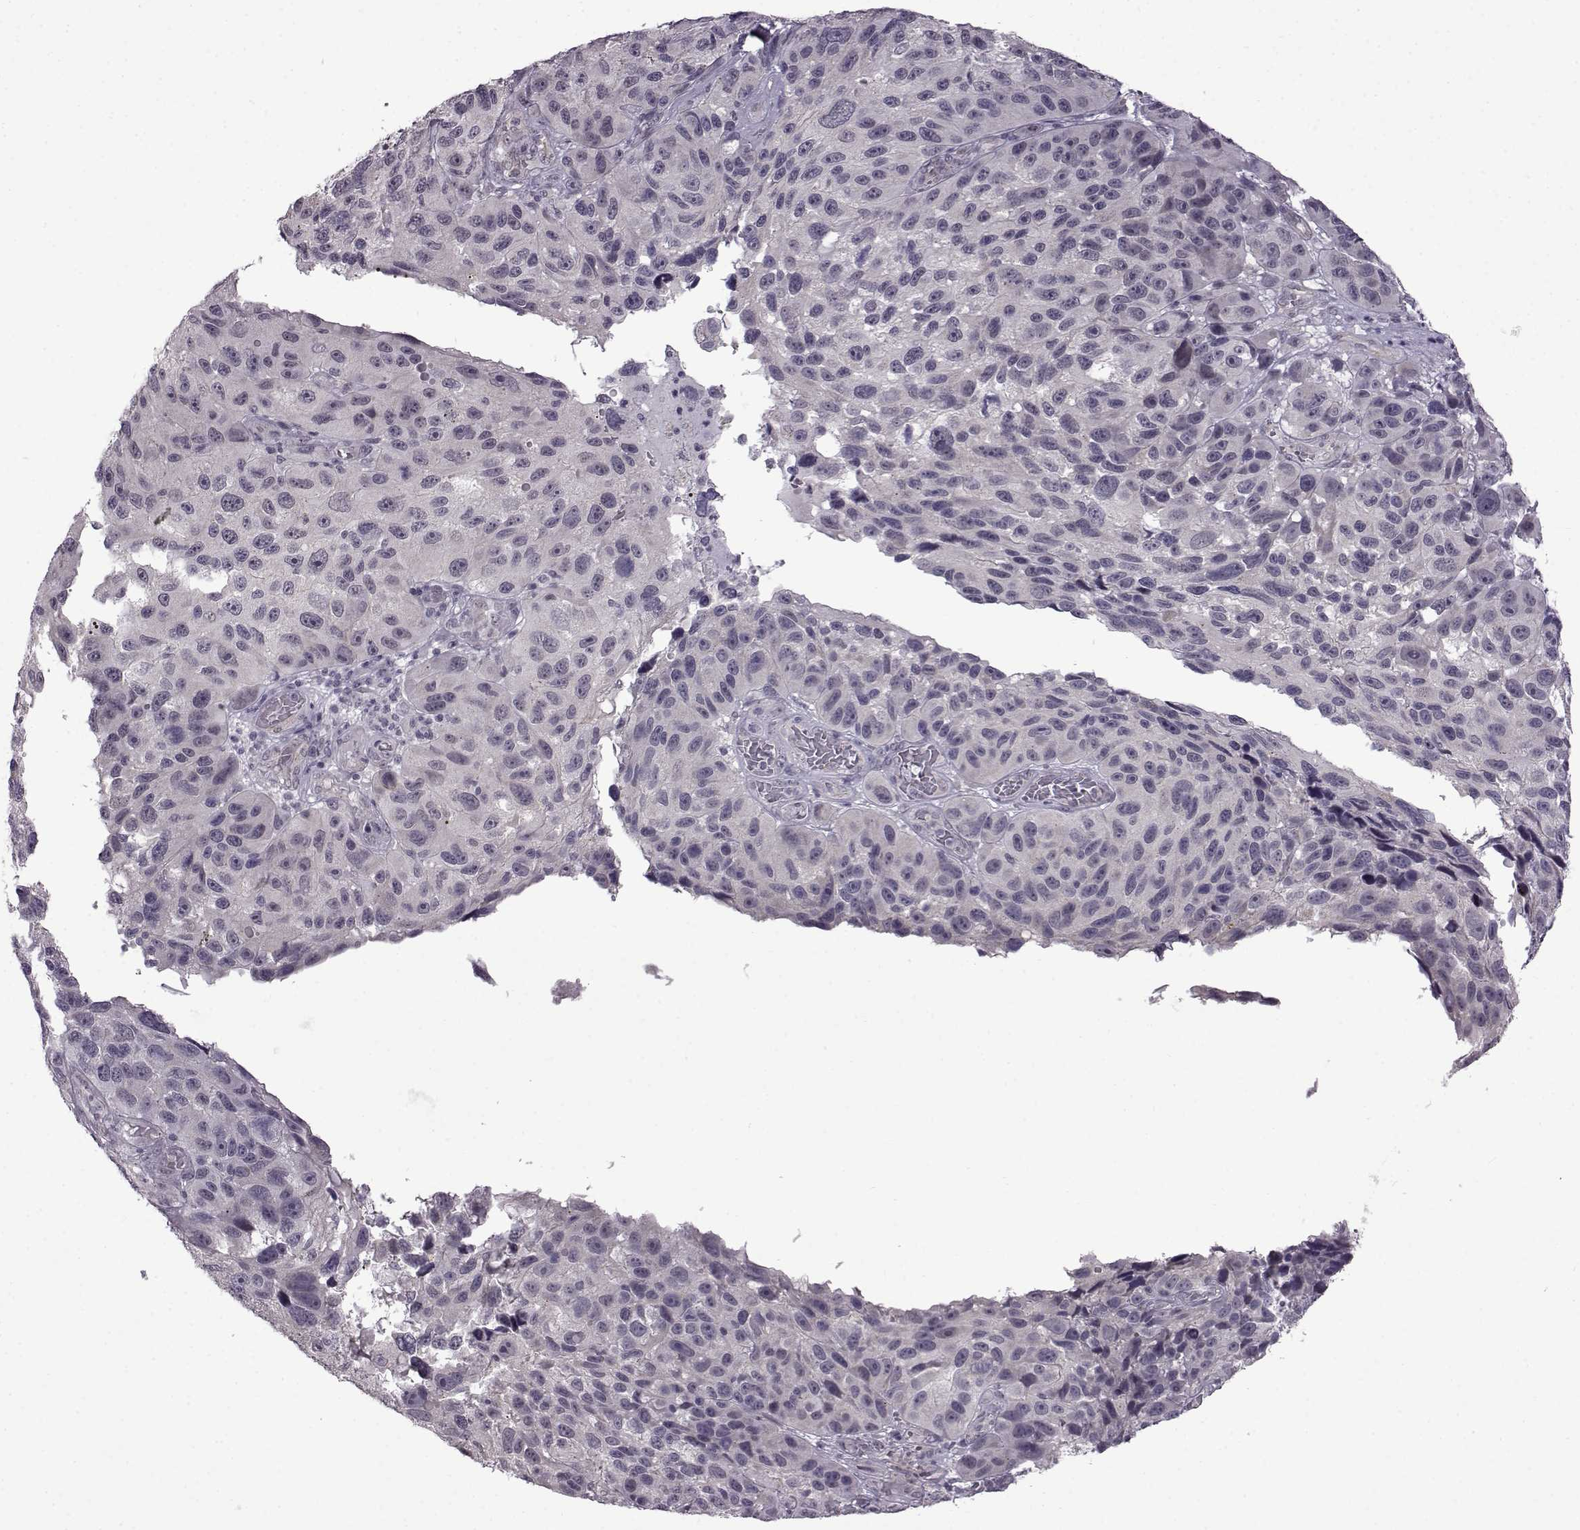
{"staining": {"intensity": "negative", "quantity": "none", "location": "none"}, "tissue": "melanoma", "cell_type": "Tumor cells", "image_type": "cancer", "snomed": [{"axis": "morphology", "description": "Malignant melanoma, NOS"}, {"axis": "topography", "description": "Skin"}], "caption": "IHC micrograph of neoplastic tissue: human melanoma stained with DAB (3,3'-diaminobenzidine) shows no significant protein staining in tumor cells.", "gene": "SYNPO2", "patient": {"sex": "male", "age": 53}}